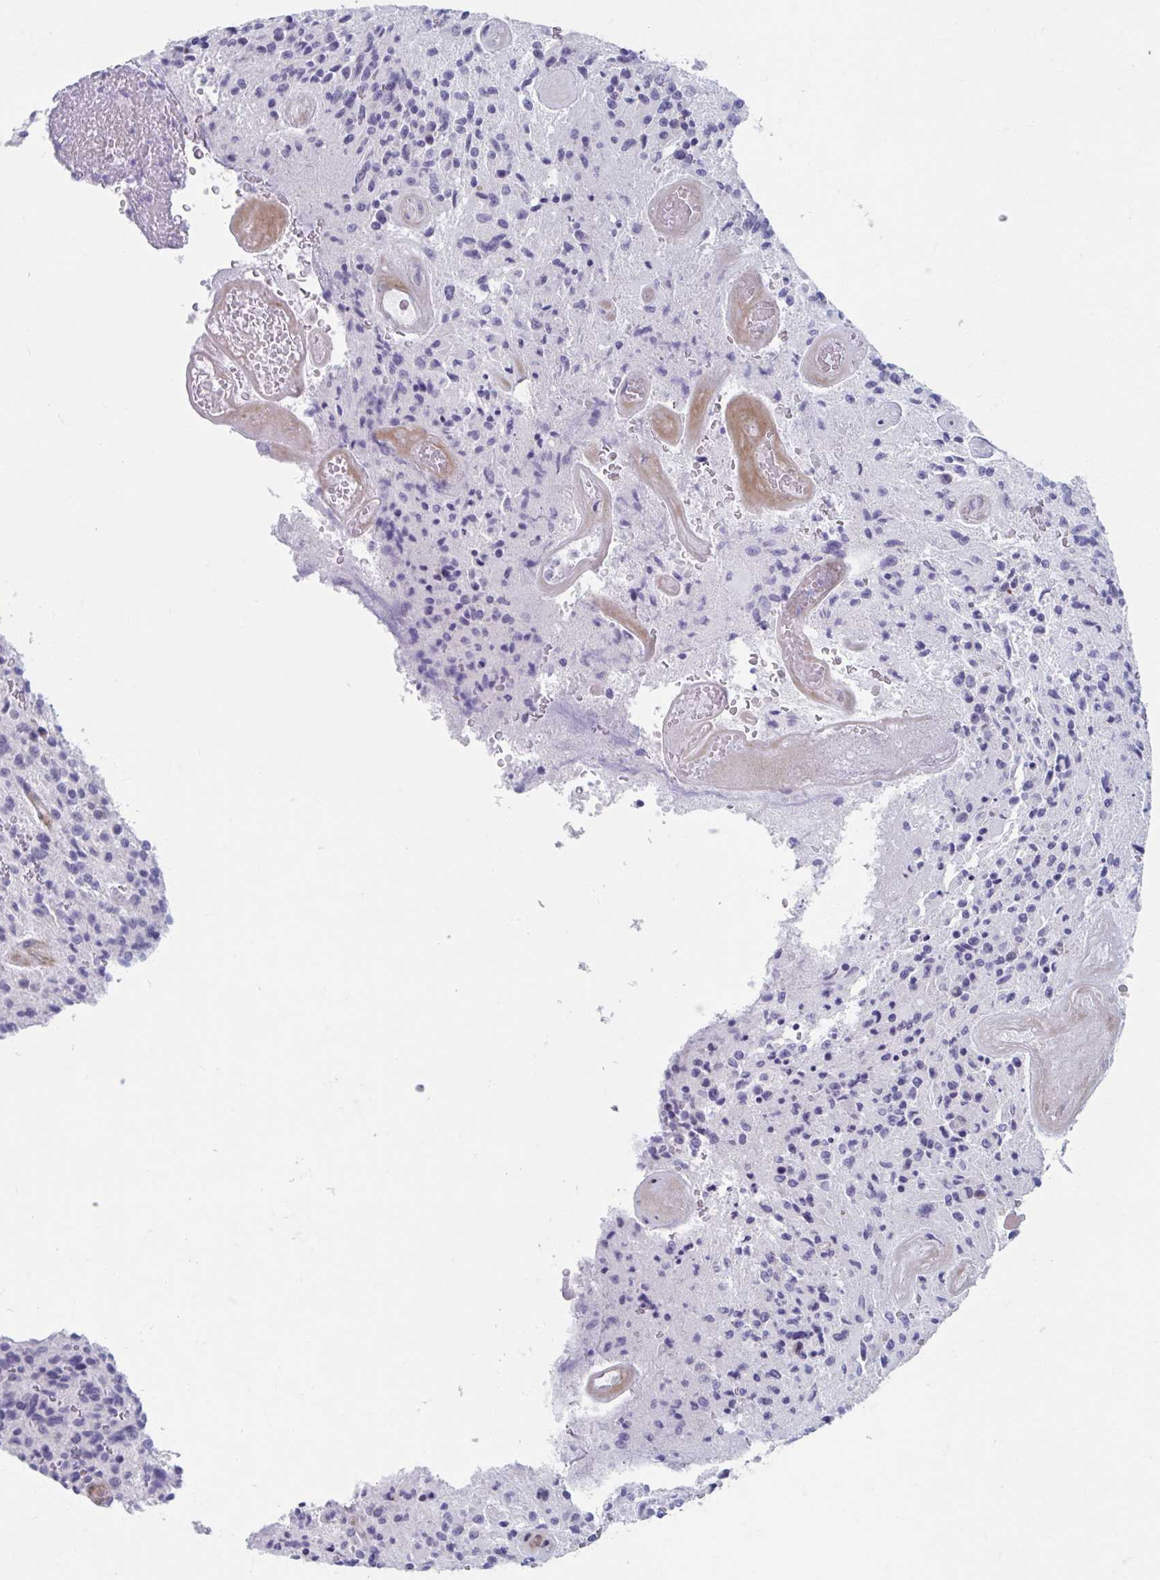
{"staining": {"intensity": "negative", "quantity": "none", "location": "none"}, "tissue": "glioma", "cell_type": "Tumor cells", "image_type": "cancer", "snomed": [{"axis": "morphology", "description": "Normal tissue, NOS"}, {"axis": "morphology", "description": "Glioma, malignant, High grade"}, {"axis": "topography", "description": "Cerebral cortex"}], "caption": "Protein analysis of malignant glioma (high-grade) exhibits no significant positivity in tumor cells.", "gene": "OLFM2", "patient": {"sex": "male", "age": 56}}